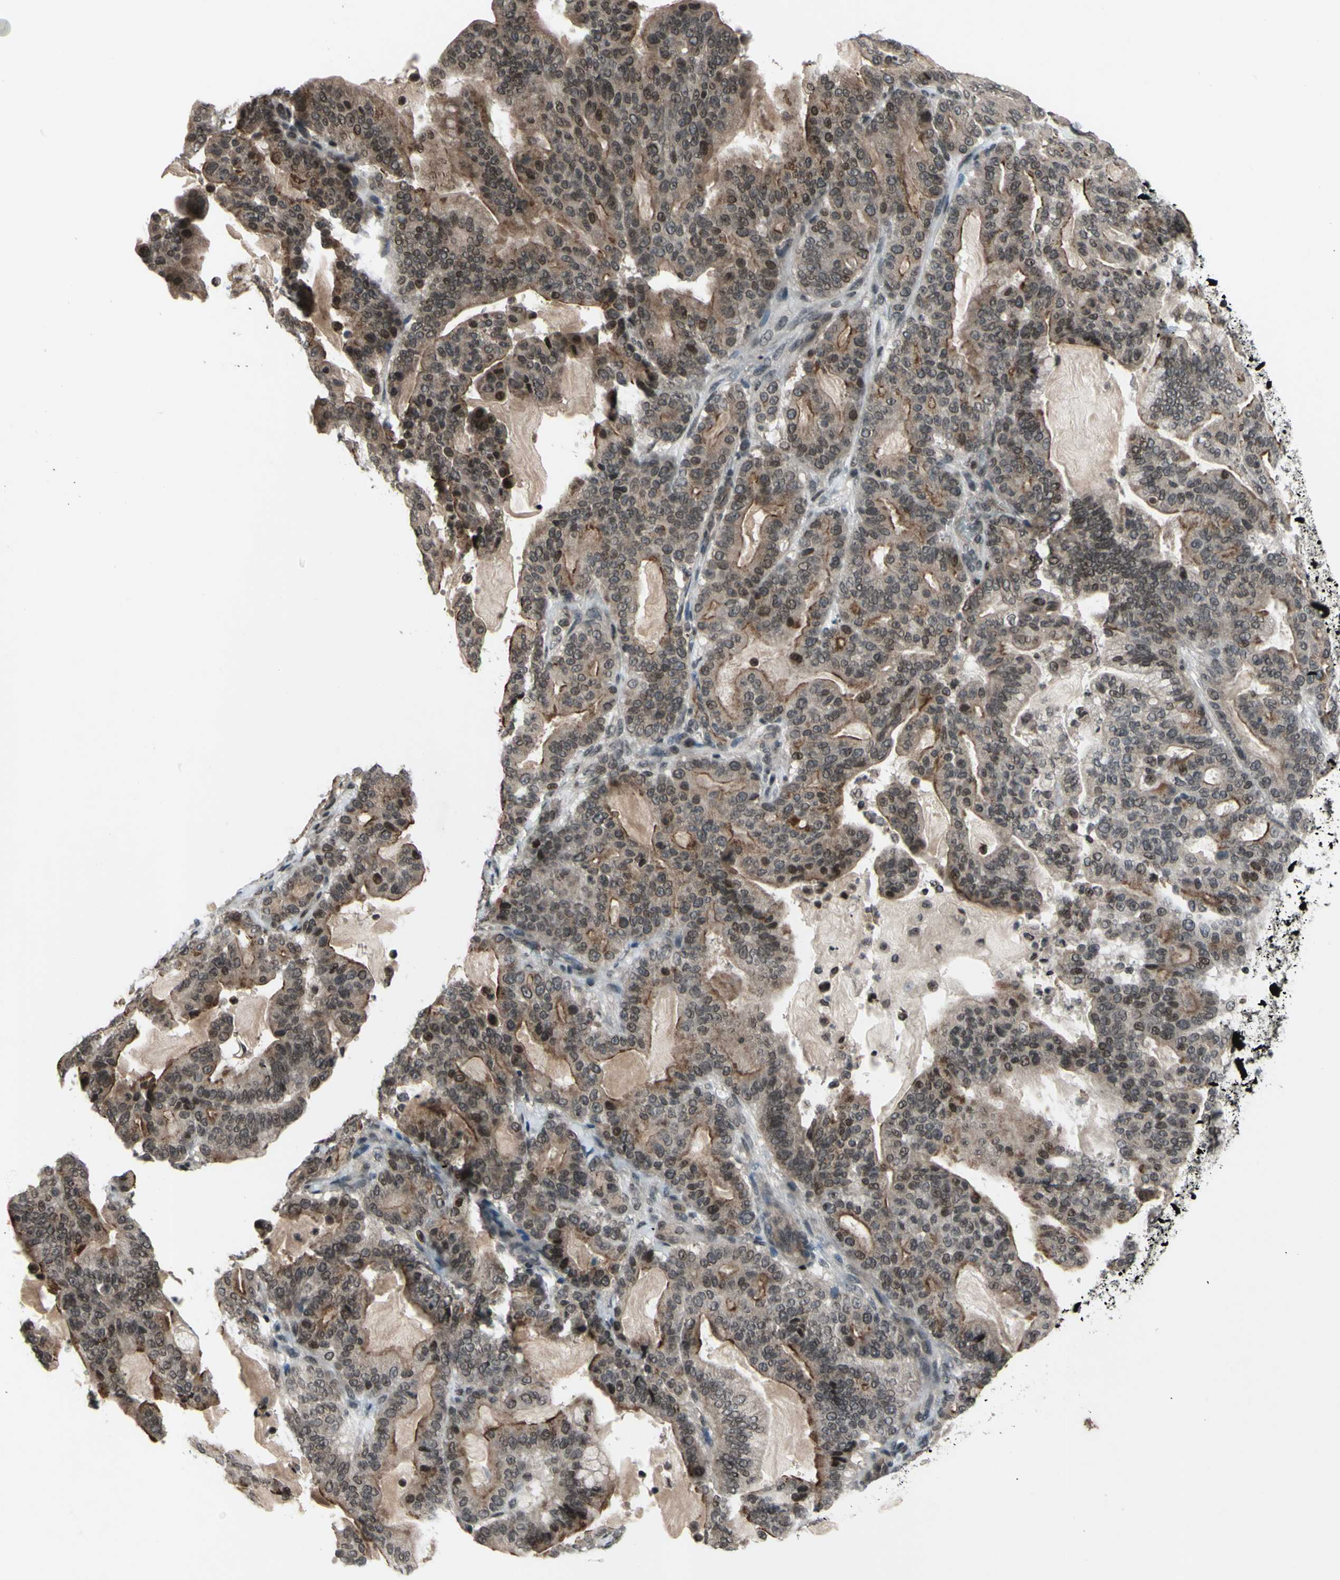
{"staining": {"intensity": "weak", "quantity": "25%-75%", "location": "cytoplasmic/membranous,nuclear"}, "tissue": "pancreatic cancer", "cell_type": "Tumor cells", "image_type": "cancer", "snomed": [{"axis": "morphology", "description": "Adenocarcinoma, NOS"}, {"axis": "topography", "description": "Pancreas"}], "caption": "Immunohistochemical staining of human pancreatic cancer (adenocarcinoma) reveals low levels of weak cytoplasmic/membranous and nuclear protein positivity in about 25%-75% of tumor cells.", "gene": "XPO1", "patient": {"sex": "male", "age": 63}}